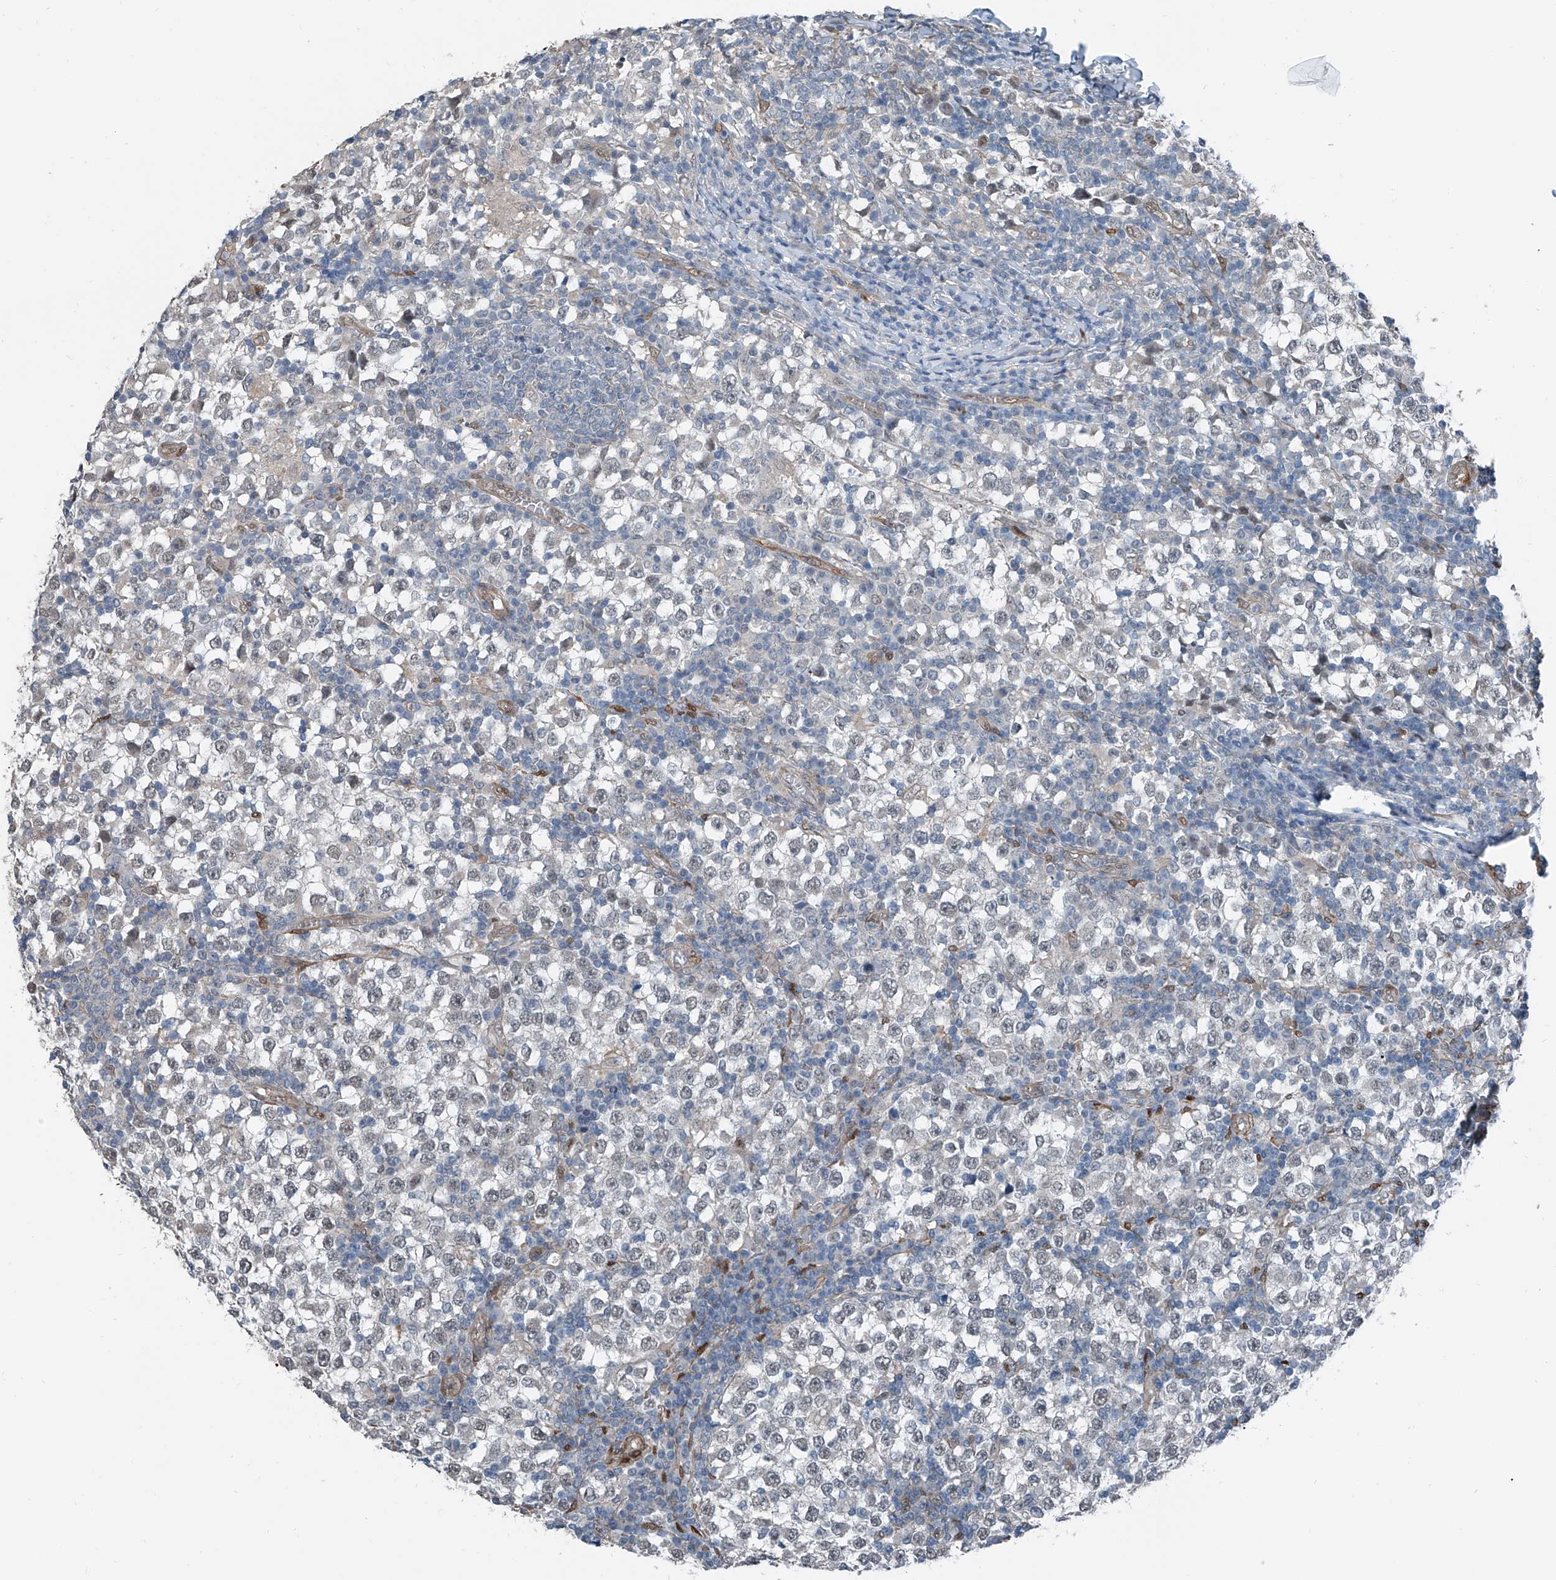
{"staining": {"intensity": "negative", "quantity": "none", "location": "none"}, "tissue": "testis cancer", "cell_type": "Tumor cells", "image_type": "cancer", "snomed": [{"axis": "morphology", "description": "Seminoma, NOS"}, {"axis": "topography", "description": "Testis"}], "caption": "Tumor cells show no significant staining in testis cancer. (DAB (3,3'-diaminobenzidine) IHC with hematoxylin counter stain).", "gene": "HSPA6", "patient": {"sex": "male", "age": 65}}